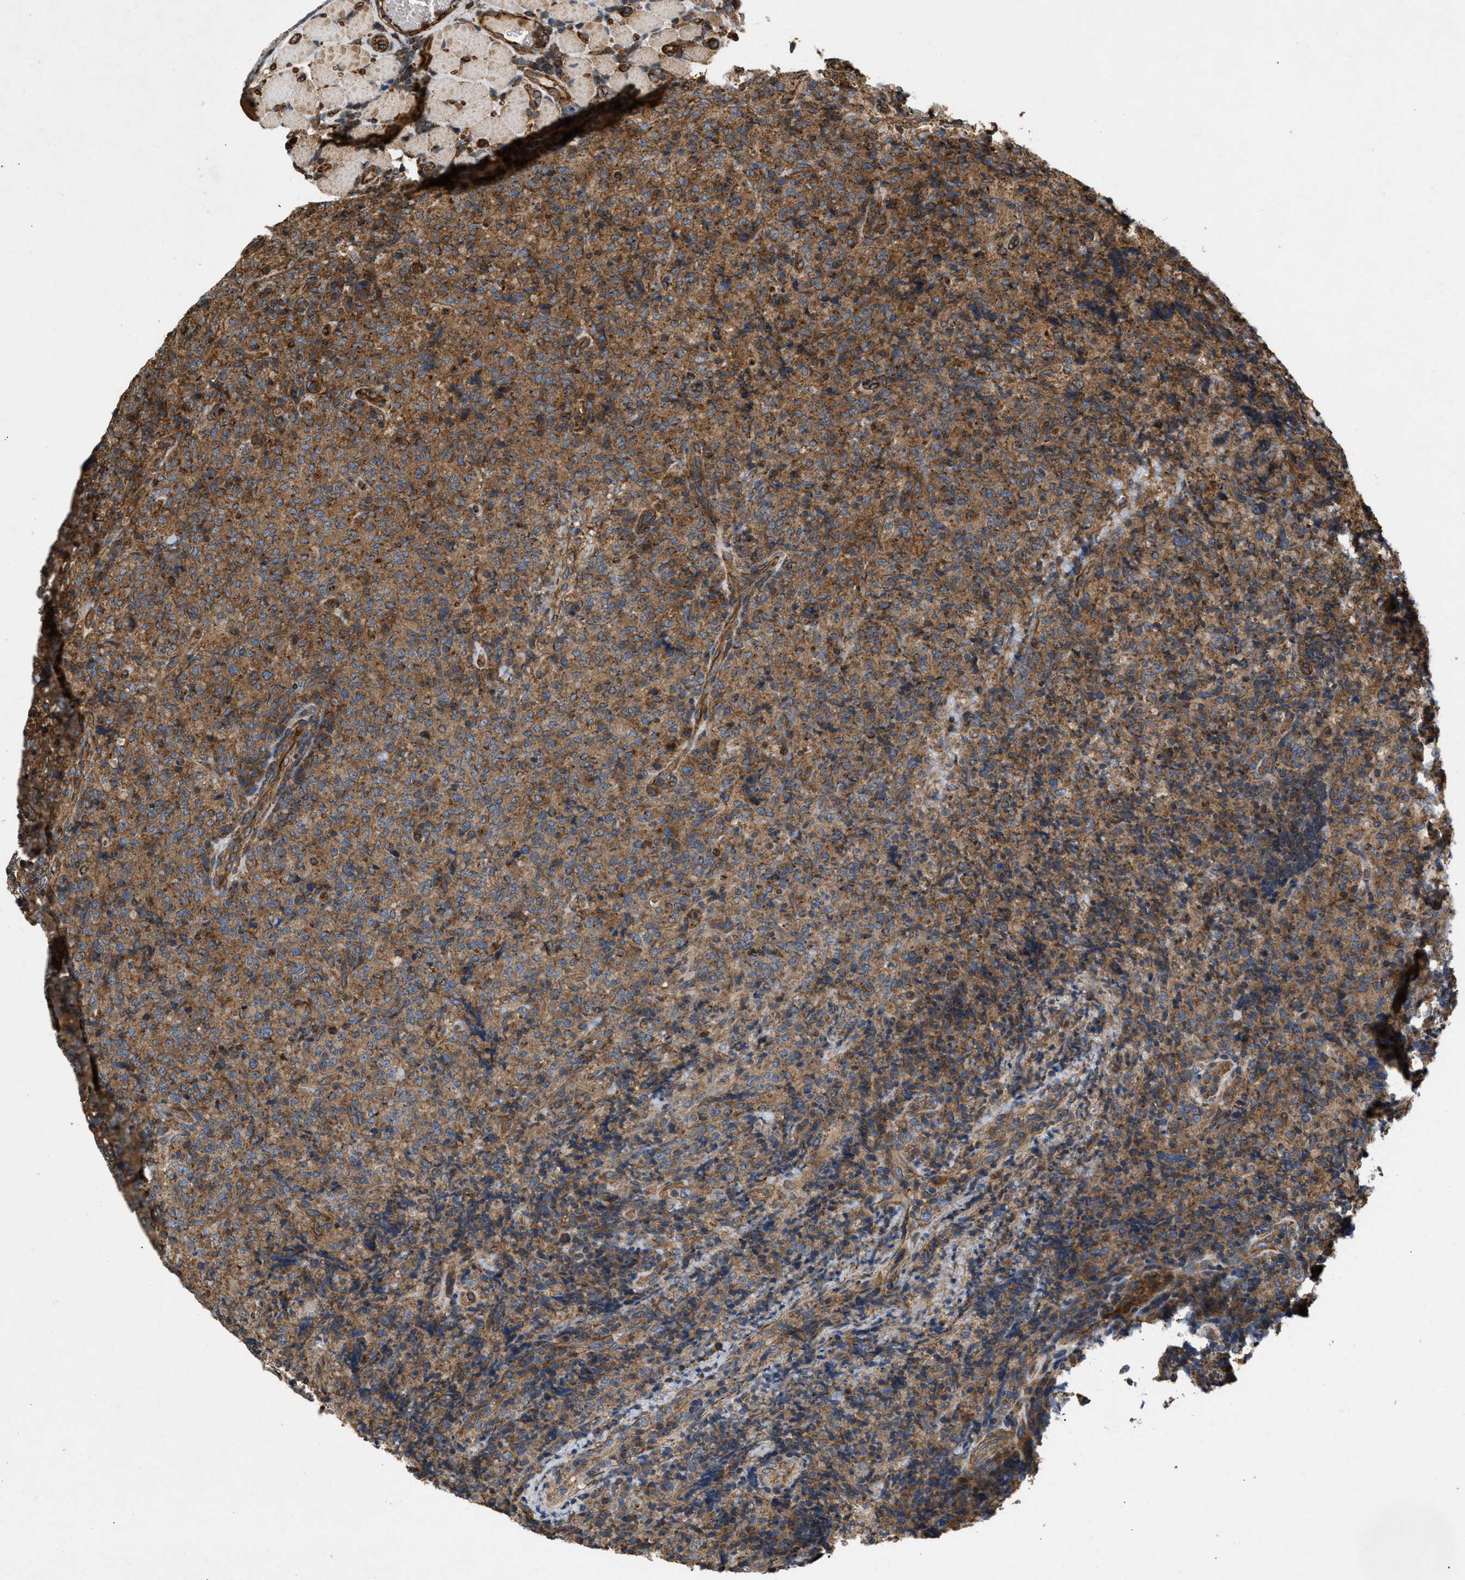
{"staining": {"intensity": "strong", "quantity": "25%-75%", "location": "cytoplasmic/membranous"}, "tissue": "lymphoma", "cell_type": "Tumor cells", "image_type": "cancer", "snomed": [{"axis": "morphology", "description": "Malignant lymphoma, non-Hodgkin's type, High grade"}, {"axis": "topography", "description": "Tonsil"}], "caption": "Protein staining reveals strong cytoplasmic/membranous staining in about 25%-75% of tumor cells in high-grade malignant lymphoma, non-Hodgkin's type.", "gene": "GNB4", "patient": {"sex": "female", "age": 36}}